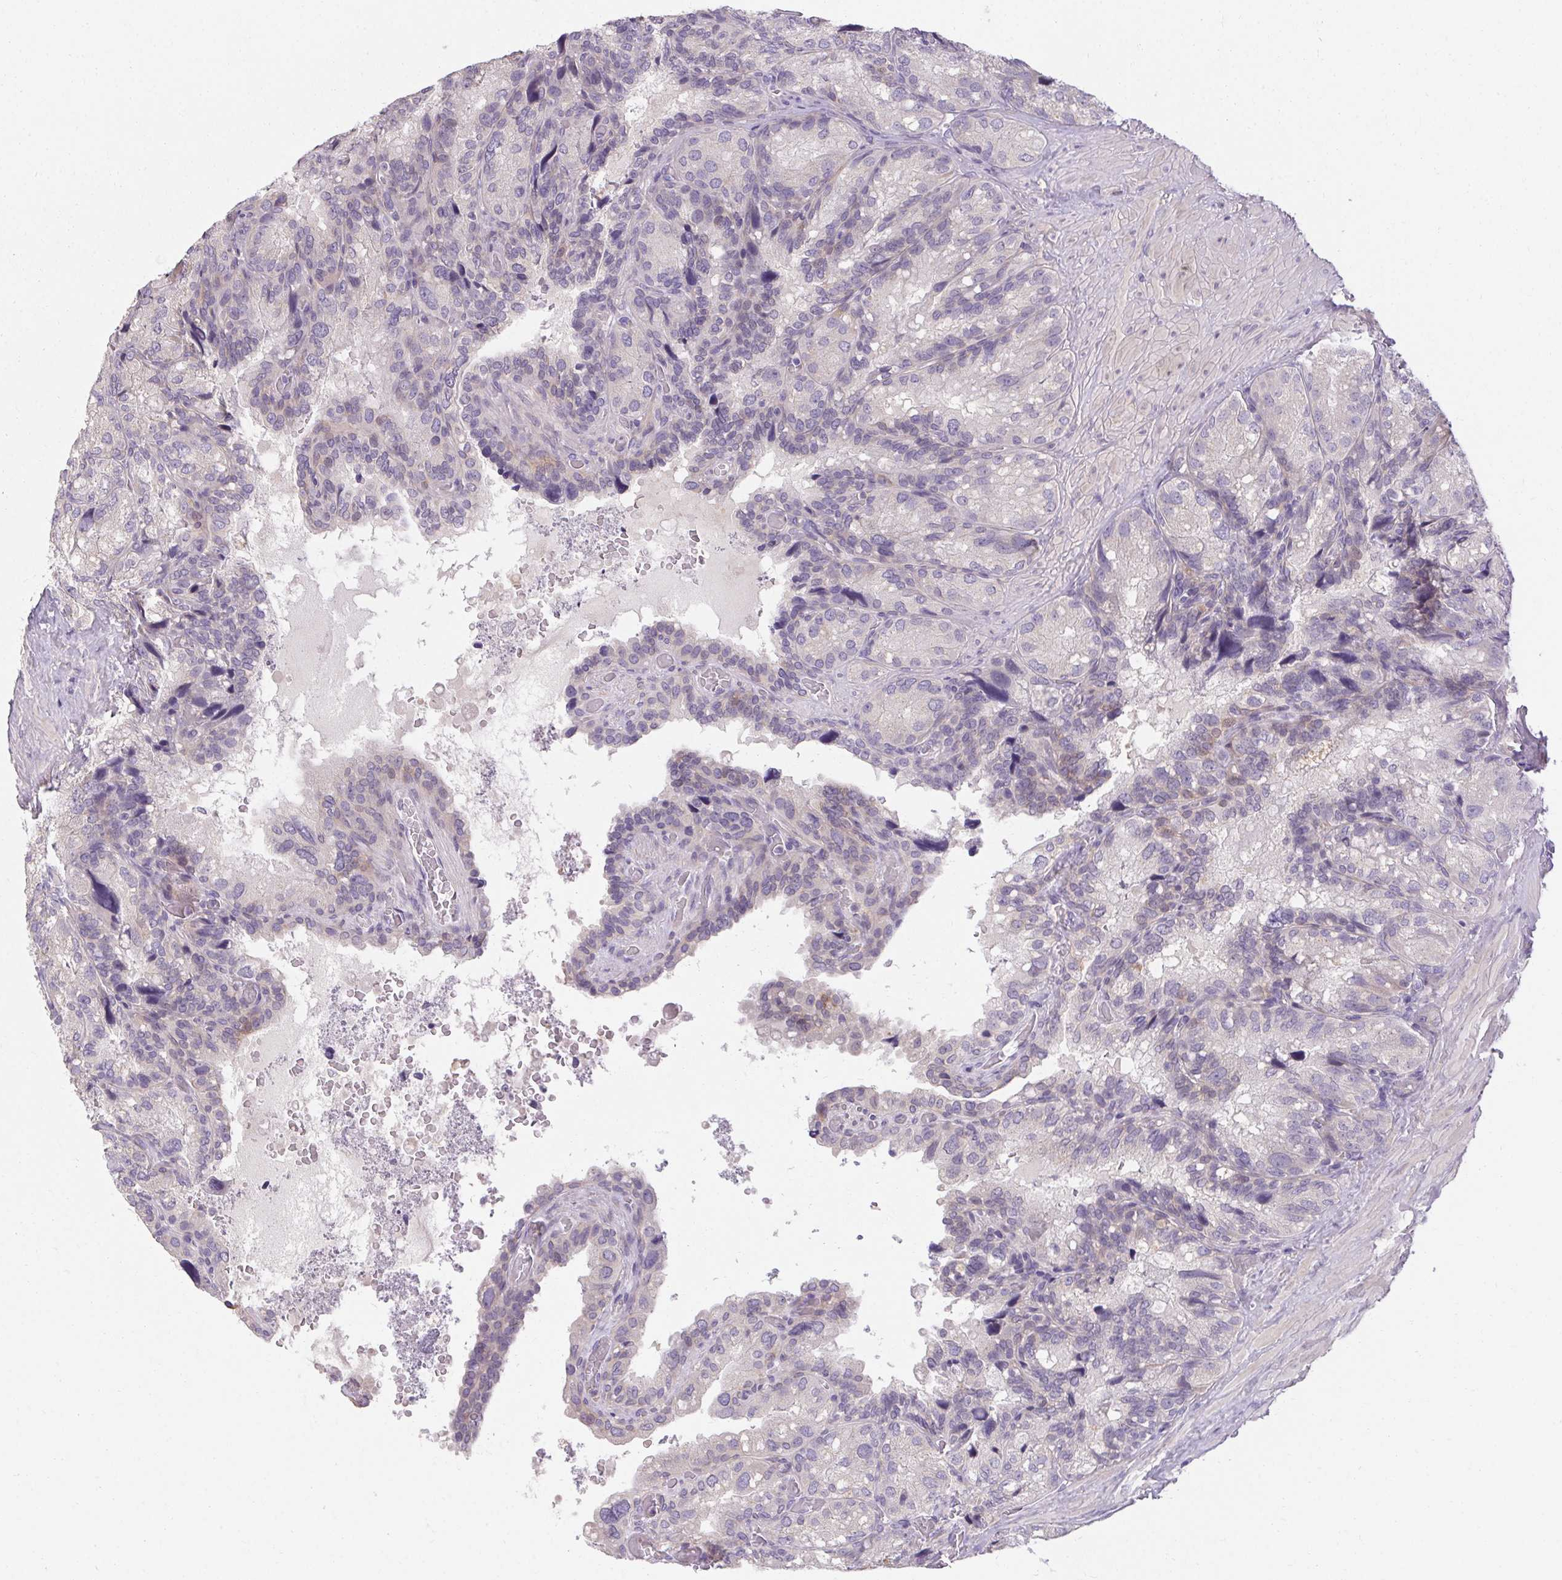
{"staining": {"intensity": "negative", "quantity": "none", "location": "none"}, "tissue": "seminal vesicle", "cell_type": "Glandular cells", "image_type": "normal", "snomed": [{"axis": "morphology", "description": "Normal tissue, NOS"}, {"axis": "topography", "description": "Seminal veicle"}], "caption": "Immunohistochemistry micrograph of normal seminal vesicle stained for a protein (brown), which shows no expression in glandular cells.", "gene": "TMEM52B", "patient": {"sex": "male", "age": 60}}